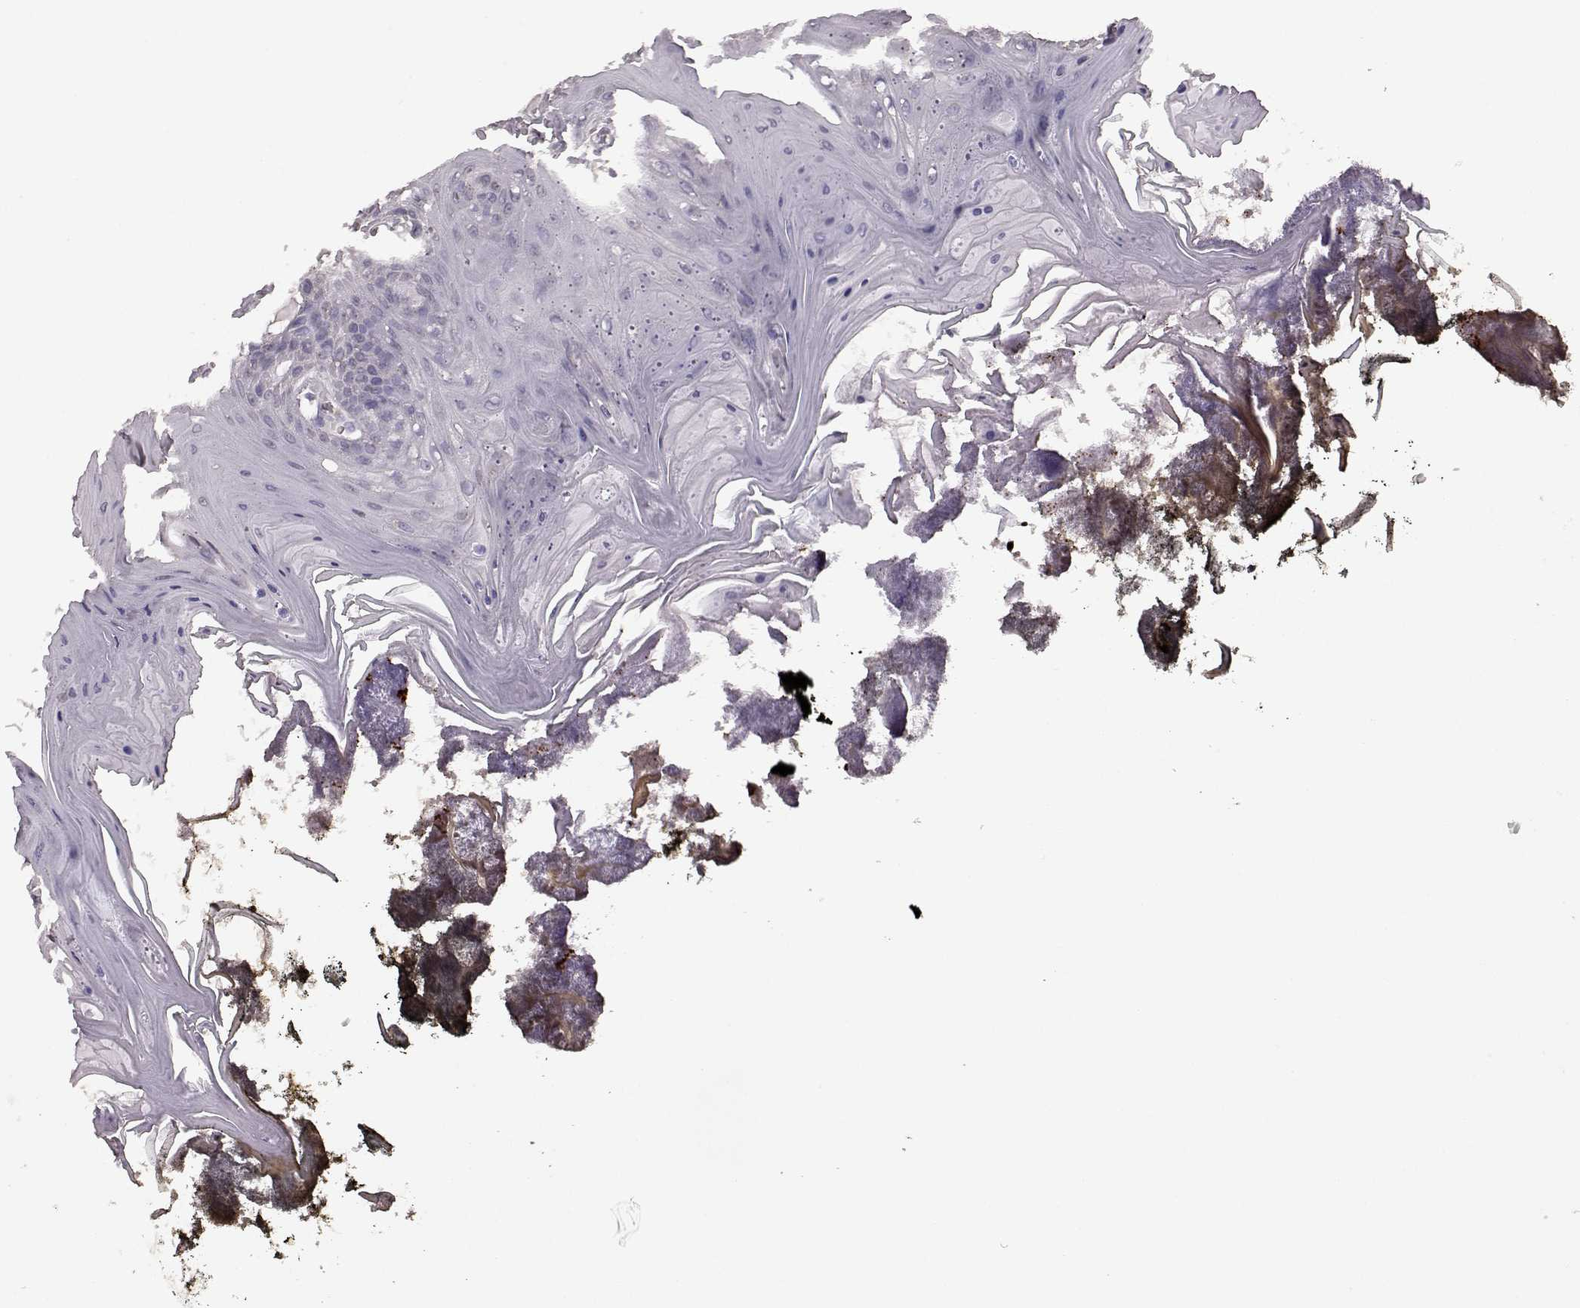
{"staining": {"intensity": "negative", "quantity": "none", "location": "none"}, "tissue": "oral mucosa", "cell_type": "Squamous epithelial cells", "image_type": "normal", "snomed": [{"axis": "morphology", "description": "Normal tissue, NOS"}, {"axis": "topography", "description": "Oral tissue"}], "caption": "Squamous epithelial cells are negative for brown protein staining in unremarkable oral mucosa. (DAB IHC visualized using brightfield microscopy, high magnification).", "gene": "GABRG3", "patient": {"sex": "male", "age": 9}}